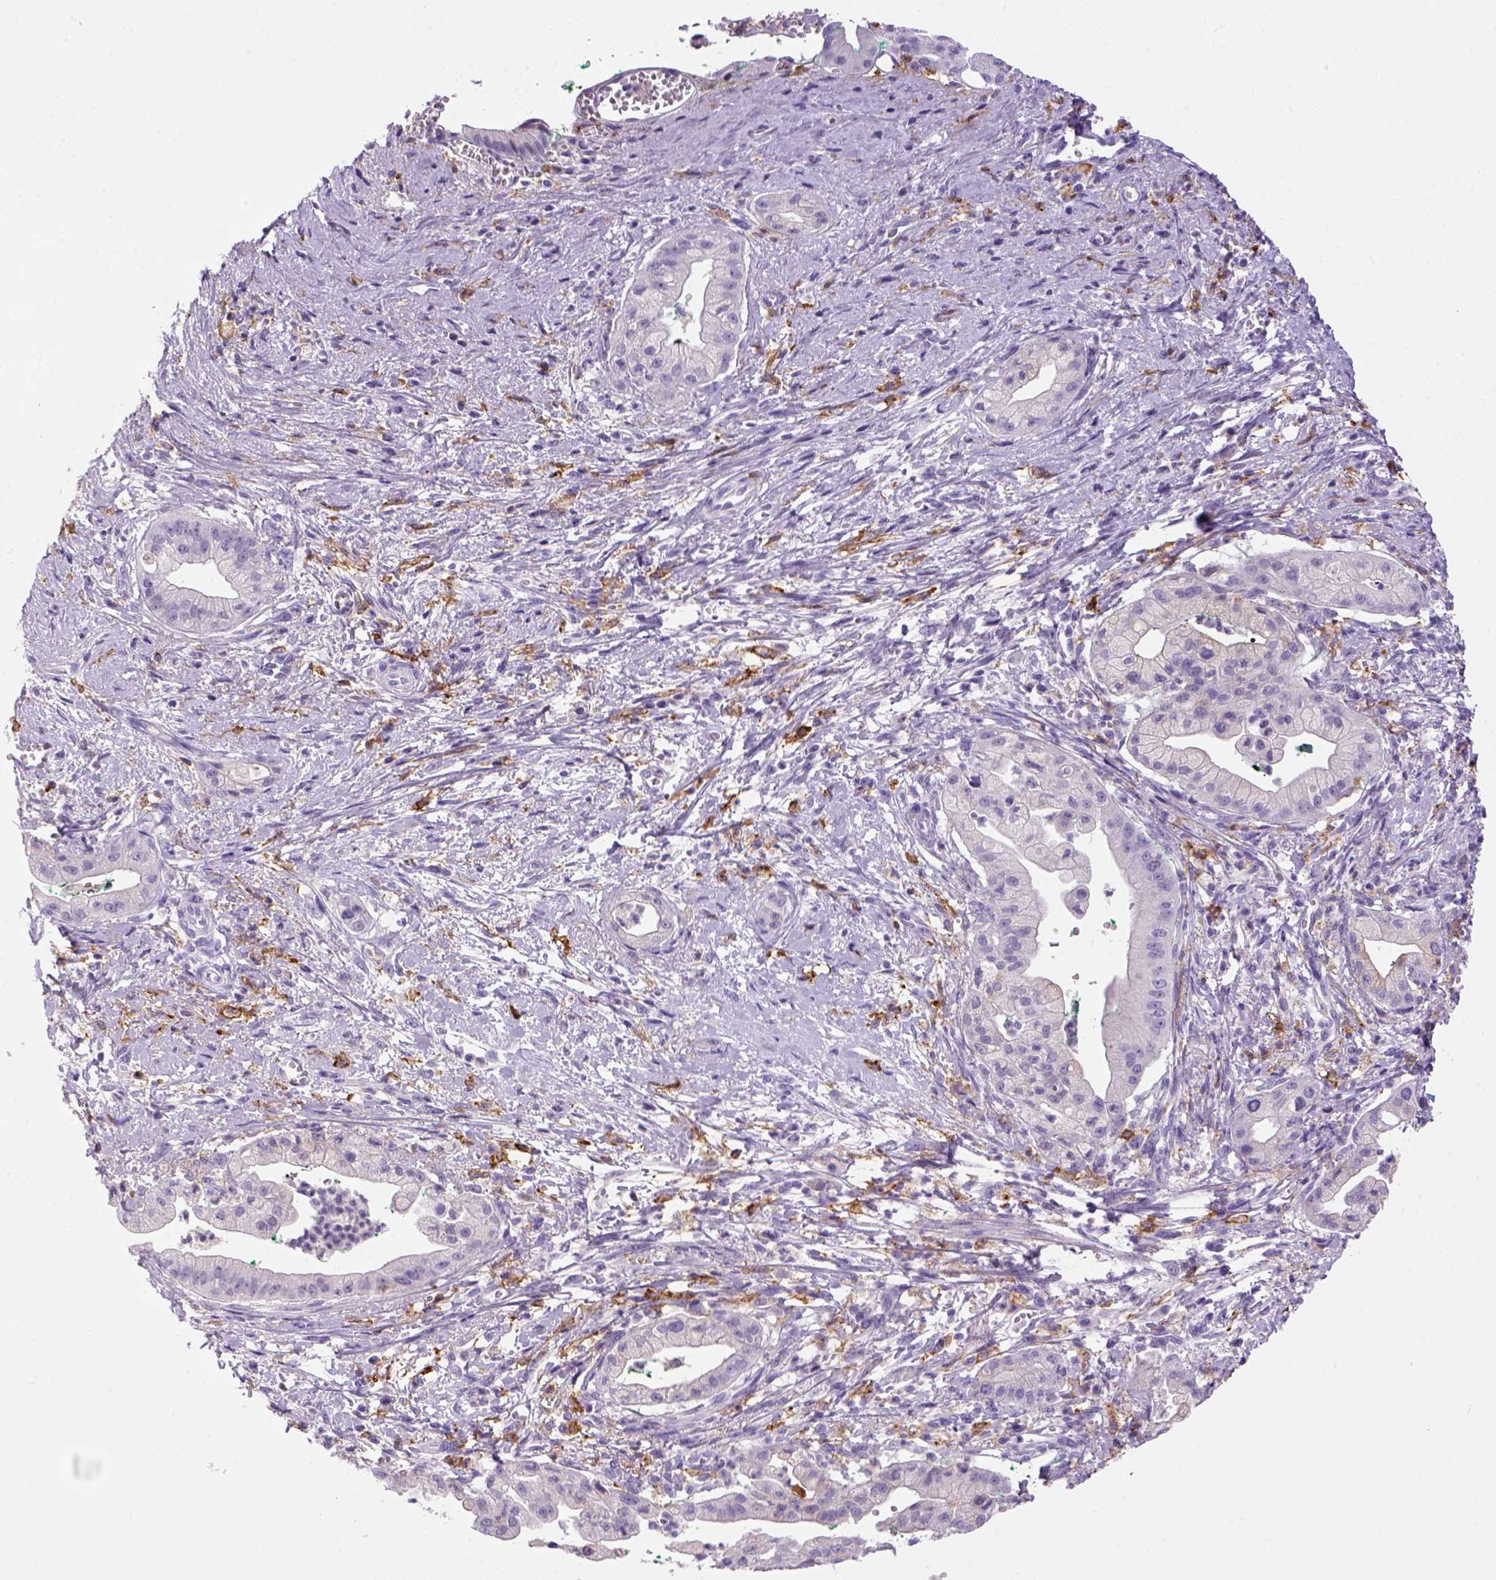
{"staining": {"intensity": "negative", "quantity": "none", "location": "none"}, "tissue": "pancreatic cancer", "cell_type": "Tumor cells", "image_type": "cancer", "snomed": [{"axis": "morphology", "description": "Normal tissue, NOS"}, {"axis": "morphology", "description": "Adenocarcinoma, NOS"}, {"axis": "topography", "description": "Lymph node"}, {"axis": "topography", "description": "Pancreas"}], "caption": "This is an immunohistochemistry photomicrograph of human pancreatic cancer. There is no staining in tumor cells.", "gene": "CD14", "patient": {"sex": "female", "age": 58}}